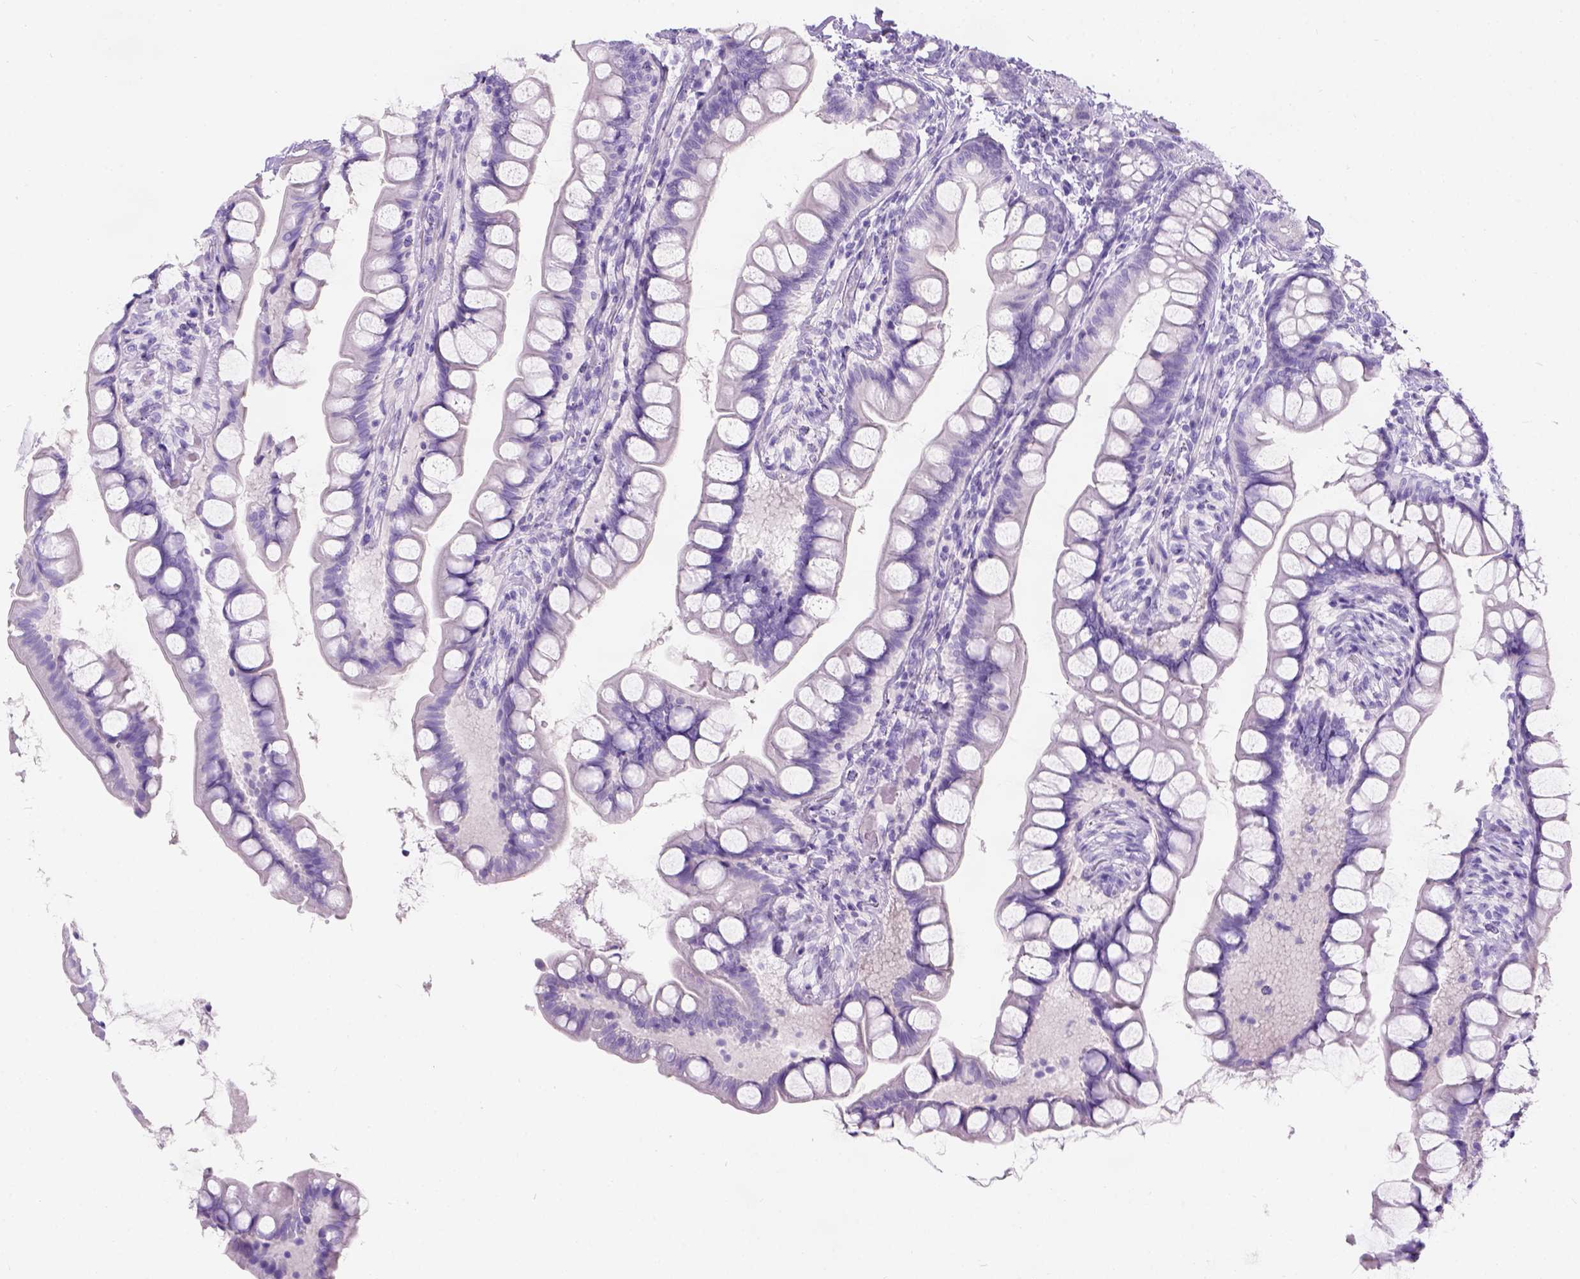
{"staining": {"intensity": "negative", "quantity": "none", "location": "none"}, "tissue": "small intestine", "cell_type": "Glandular cells", "image_type": "normal", "snomed": [{"axis": "morphology", "description": "Normal tissue, NOS"}, {"axis": "topography", "description": "Small intestine"}], "caption": "Immunohistochemical staining of unremarkable human small intestine displays no significant positivity in glandular cells. (Brightfield microscopy of DAB immunohistochemistry (IHC) at high magnification).", "gene": "C7orf57", "patient": {"sex": "male", "age": 70}}